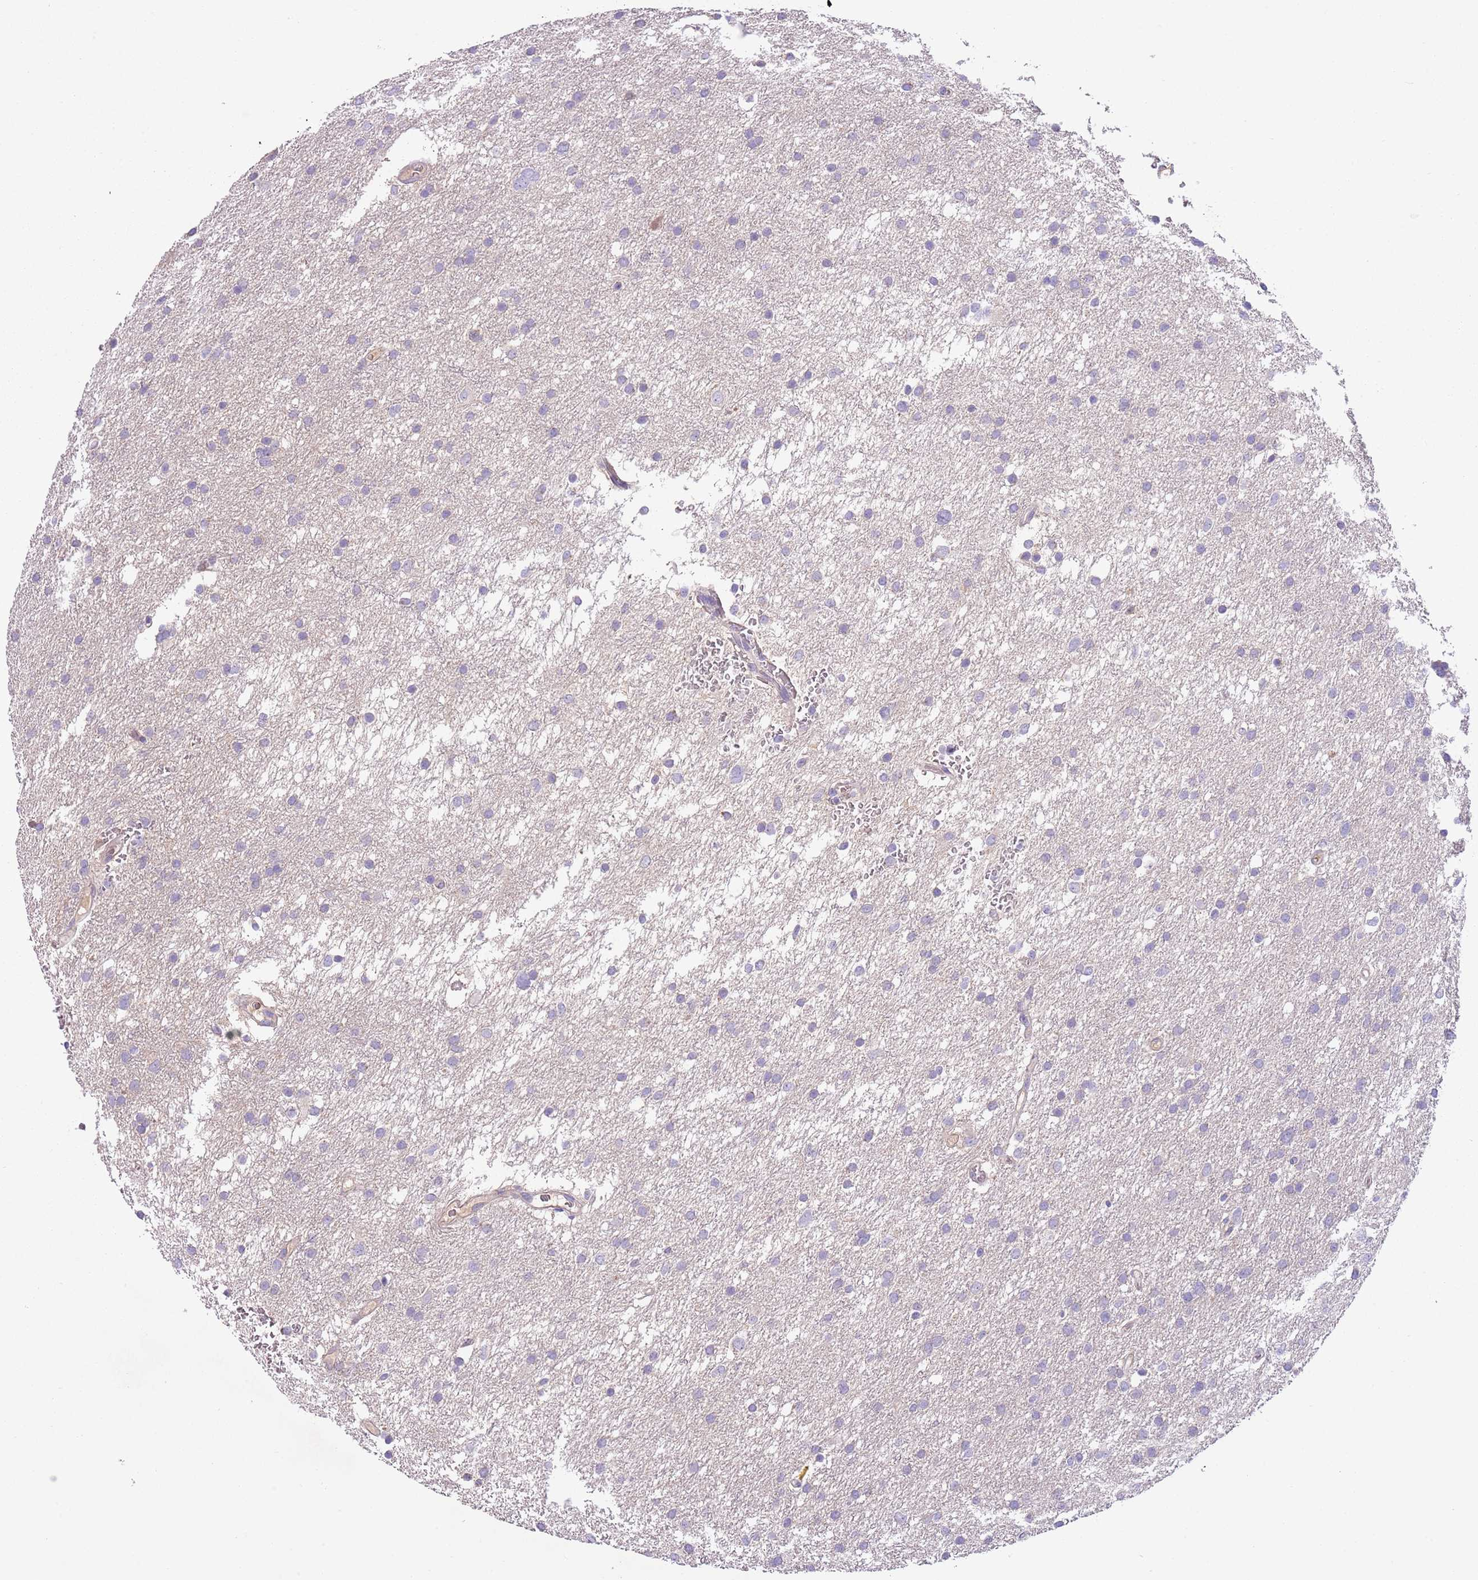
{"staining": {"intensity": "negative", "quantity": "none", "location": "none"}, "tissue": "glioma", "cell_type": "Tumor cells", "image_type": "cancer", "snomed": [{"axis": "morphology", "description": "Glioma, malignant, High grade"}, {"axis": "topography", "description": "Cerebral cortex"}], "caption": "Tumor cells are negative for brown protein staining in malignant glioma (high-grade). Nuclei are stained in blue.", "gene": "HES3", "patient": {"sex": "female", "age": 36}}